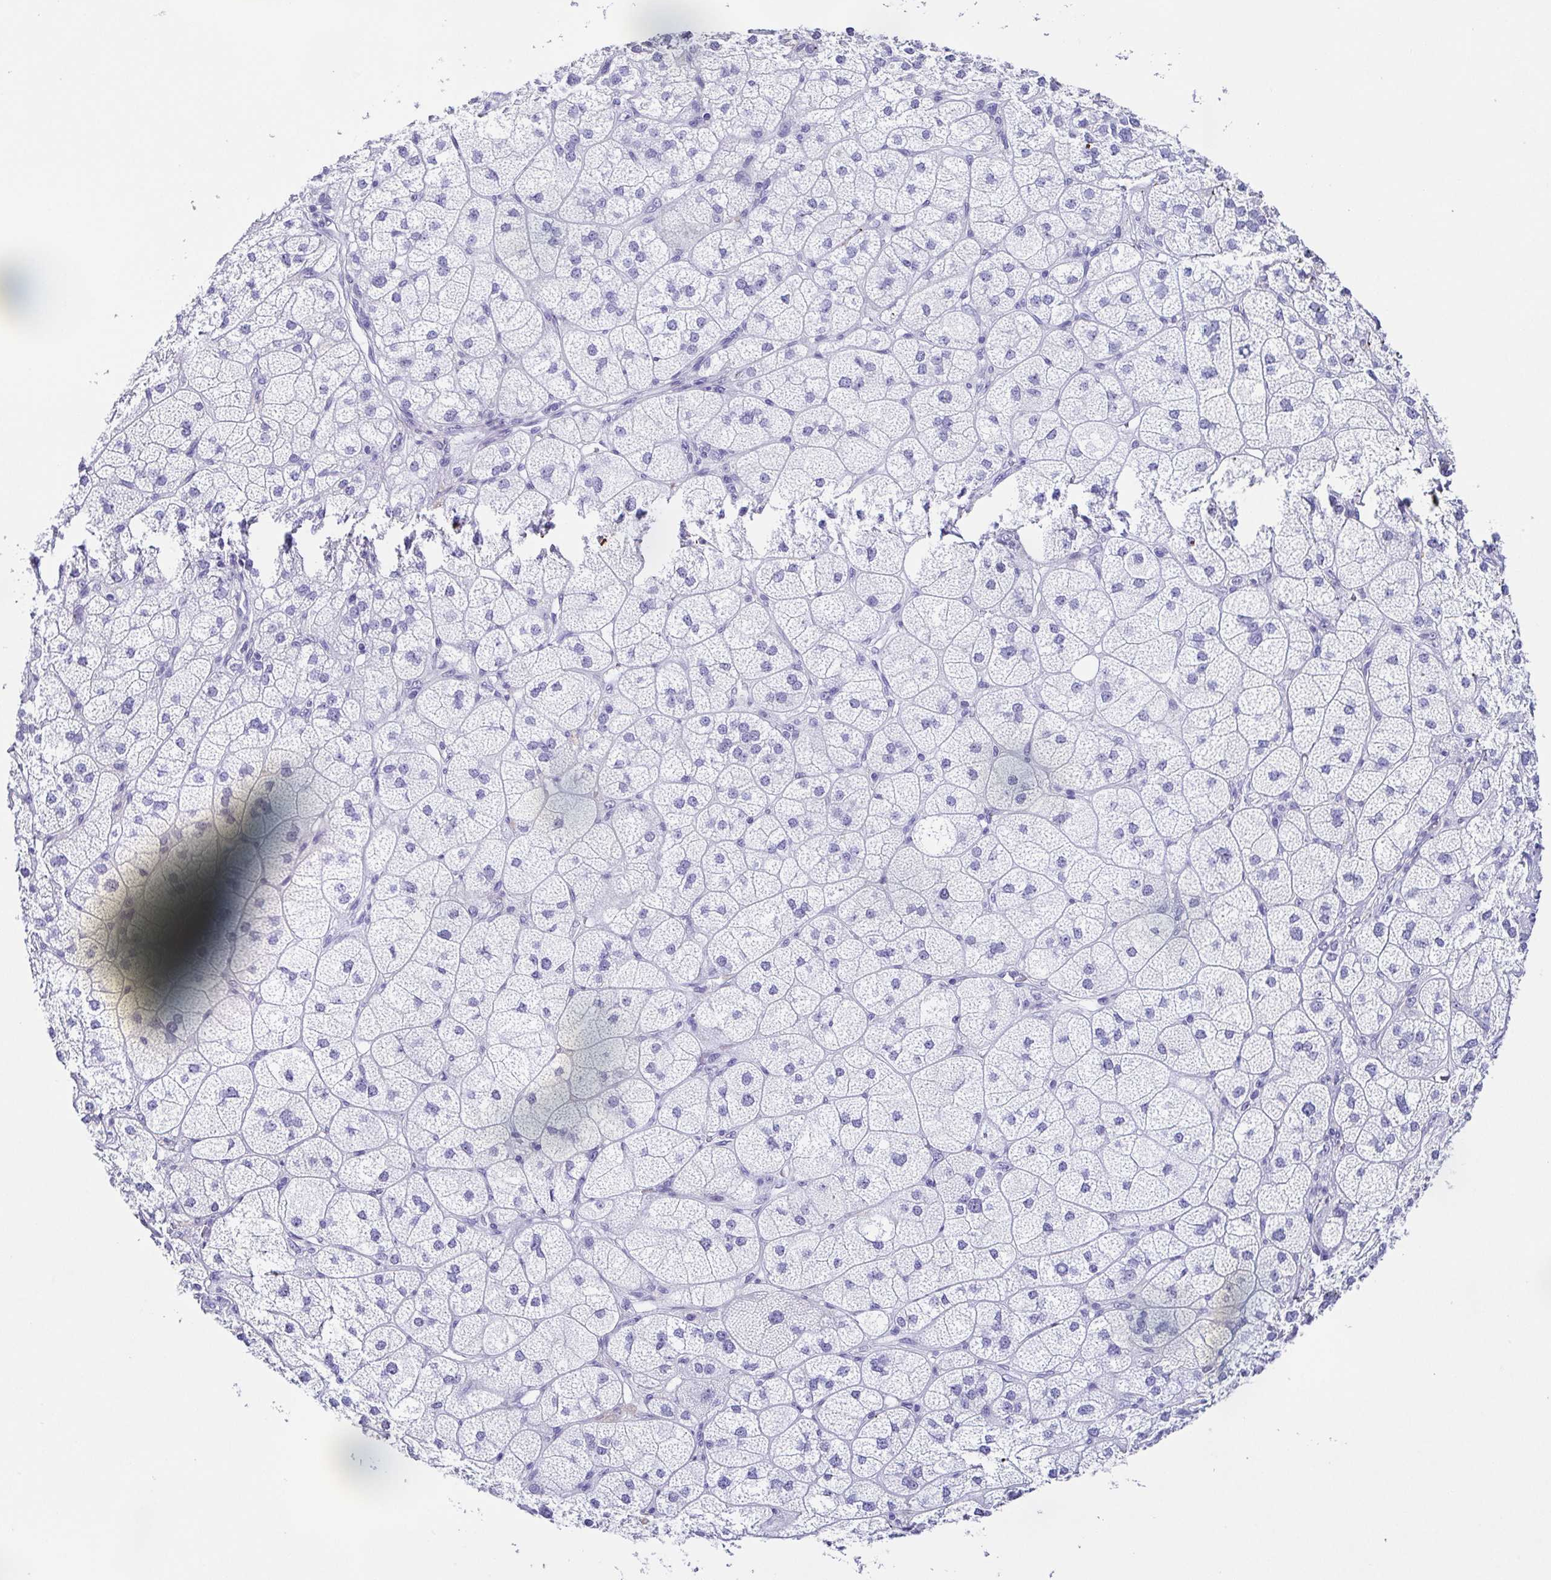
{"staining": {"intensity": "negative", "quantity": "none", "location": "none"}, "tissue": "adrenal gland", "cell_type": "Glandular cells", "image_type": "normal", "snomed": [{"axis": "morphology", "description": "Normal tissue, NOS"}, {"axis": "topography", "description": "Adrenal gland"}], "caption": "This is a image of immunohistochemistry staining of unremarkable adrenal gland, which shows no staining in glandular cells.", "gene": "TNNT2", "patient": {"sex": "female", "age": 60}}